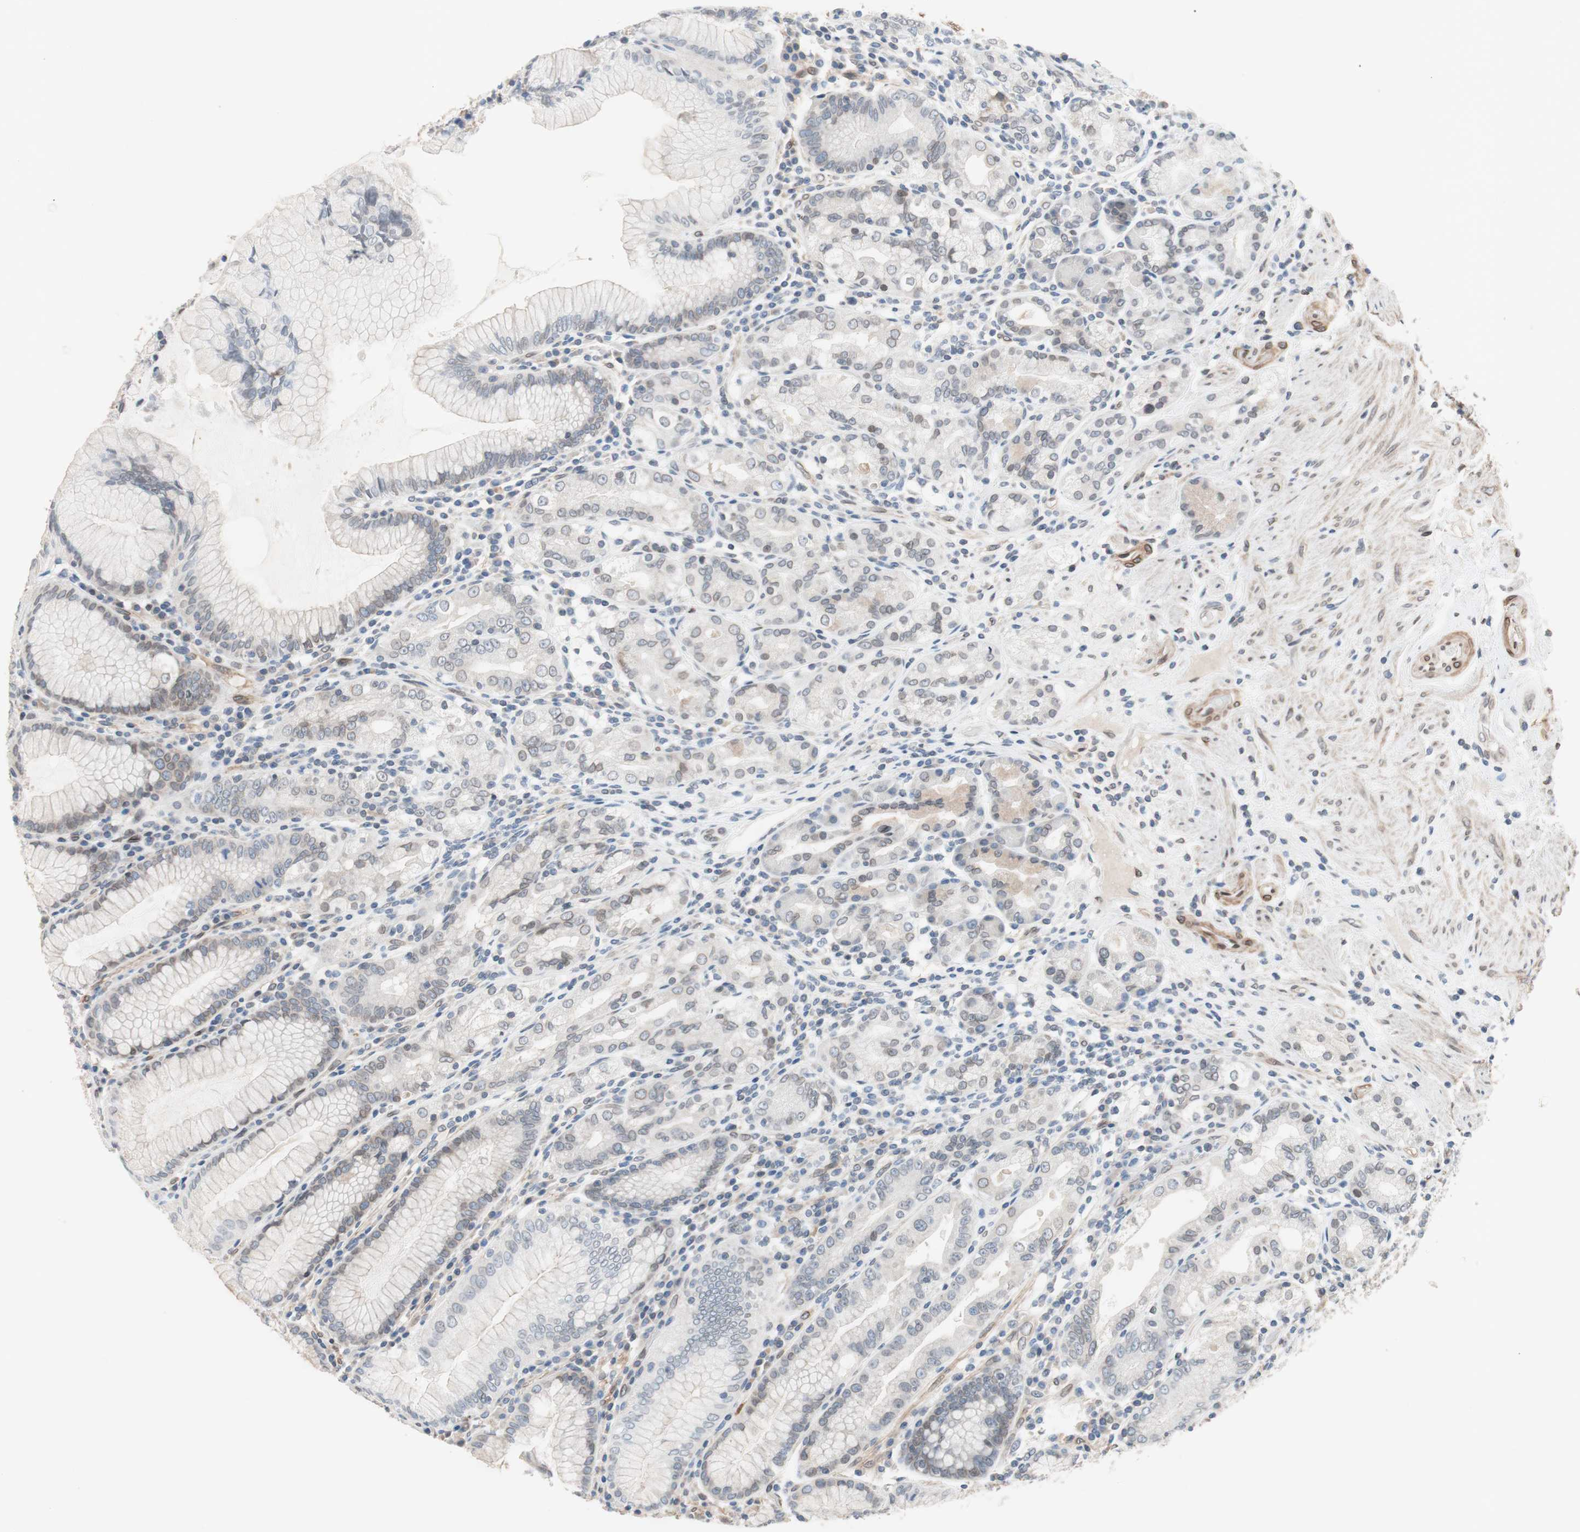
{"staining": {"intensity": "weak", "quantity": "25%-75%", "location": "cytoplasmic/membranous,nuclear"}, "tissue": "stomach", "cell_type": "Glandular cells", "image_type": "normal", "snomed": [{"axis": "morphology", "description": "Normal tissue, NOS"}, {"axis": "topography", "description": "Stomach, lower"}], "caption": "Immunohistochemical staining of normal human stomach reveals 25%-75% levels of weak cytoplasmic/membranous,nuclear protein expression in about 25%-75% of glandular cells. (IHC, brightfield microscopy, high magnification).", "gene": "ARNT2", "patient": {"sex": "female", "age": 76}}